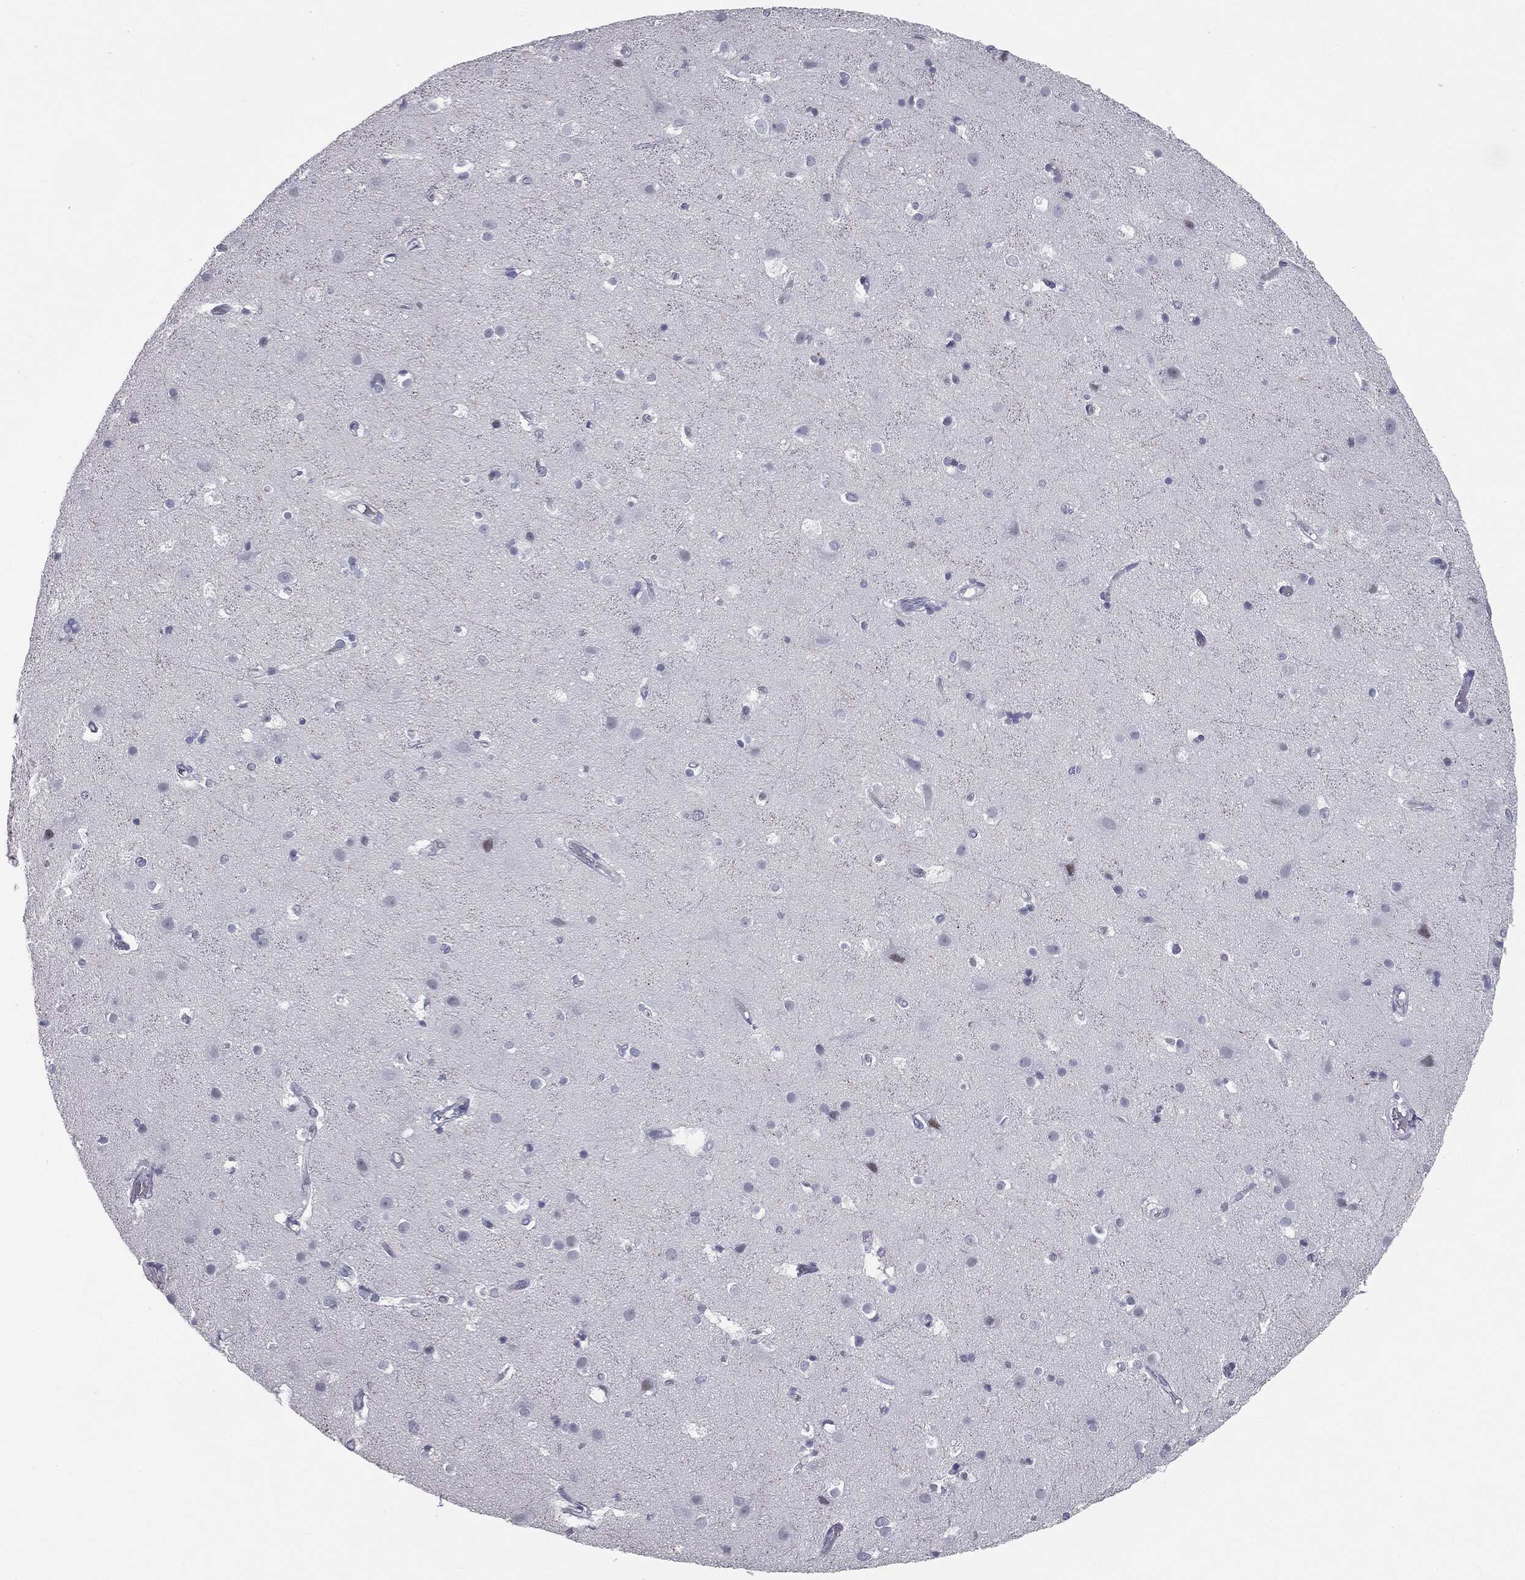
{"staining": {"intensity": "negative", "quantity": "none", "location": "none"}, "tissue": "cerebral cortex", "cell_type": "Endothelial cells", "image_type": "normal", "snomed": [{"axis": "morphology", "description": "Normal tissue, NOS"}, {"axis": "topography", "description": "Cerebral cortex"}], "caption": "IHC micrograph of normal cerebral cortex: human cerebral cortex stained with DAB (3,3'-diaminobenzidine) exhibits no significant protein positivity in endothelial cells.", "gene": "TPO", "patient": {"sex": "female", "age": 52}}